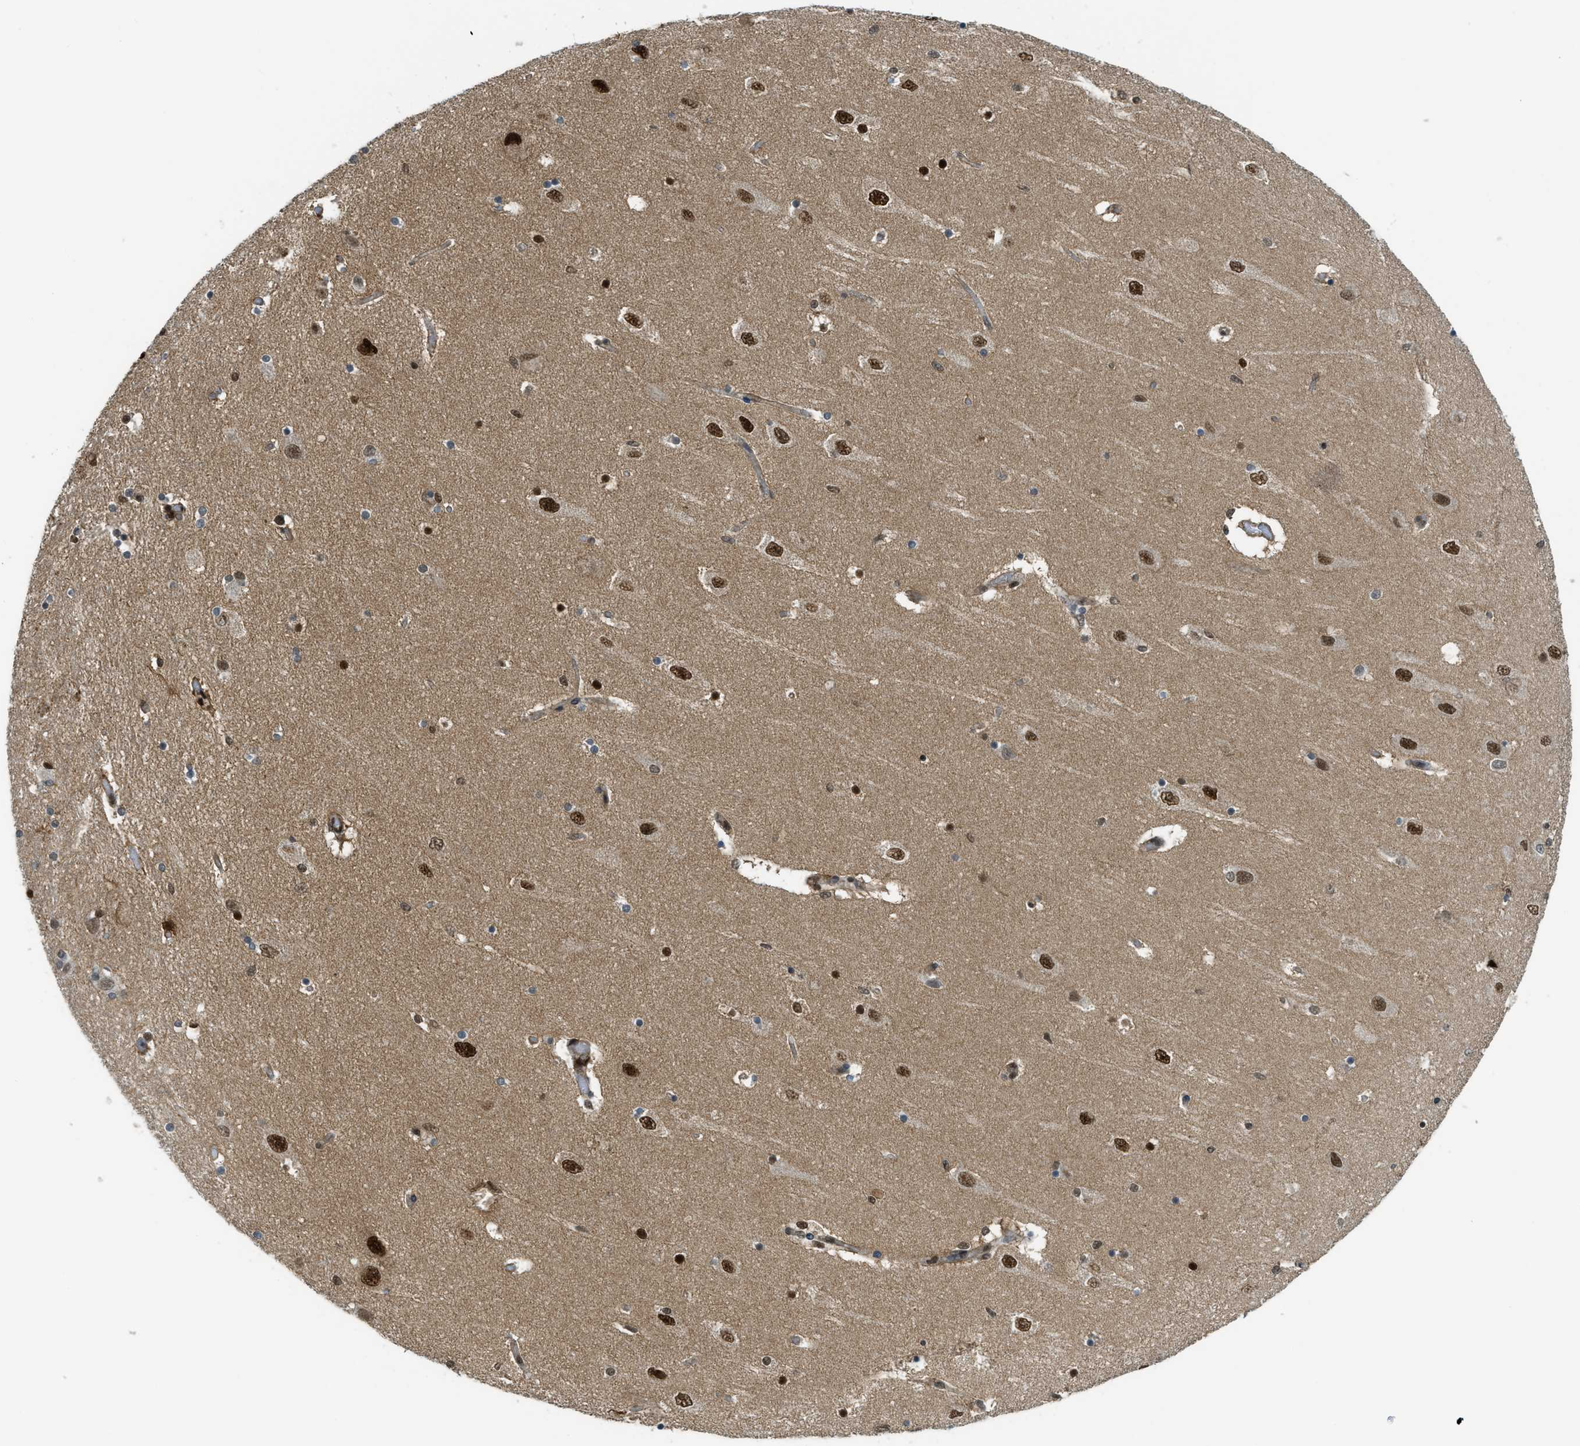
{"staining": {"intensity": "strong", "quantity": "25%-75%", "location": "nuclear"}, "tissue": "hippocampus", "cell_type": "Glial cells", "image_type": "normal", "snomed": [{"axis": "morphology", "description": "Normal tissue, NOS"}, {"axis": "topography", "description": "Hippocampus"}], "caption": "Glial cells reveal high levels of strong nuclear expression in approximately 25%-75% of cells in normal human hippocampus.", "gene": "TNPO1", "patient": {"sex": "female", "age": 54}}